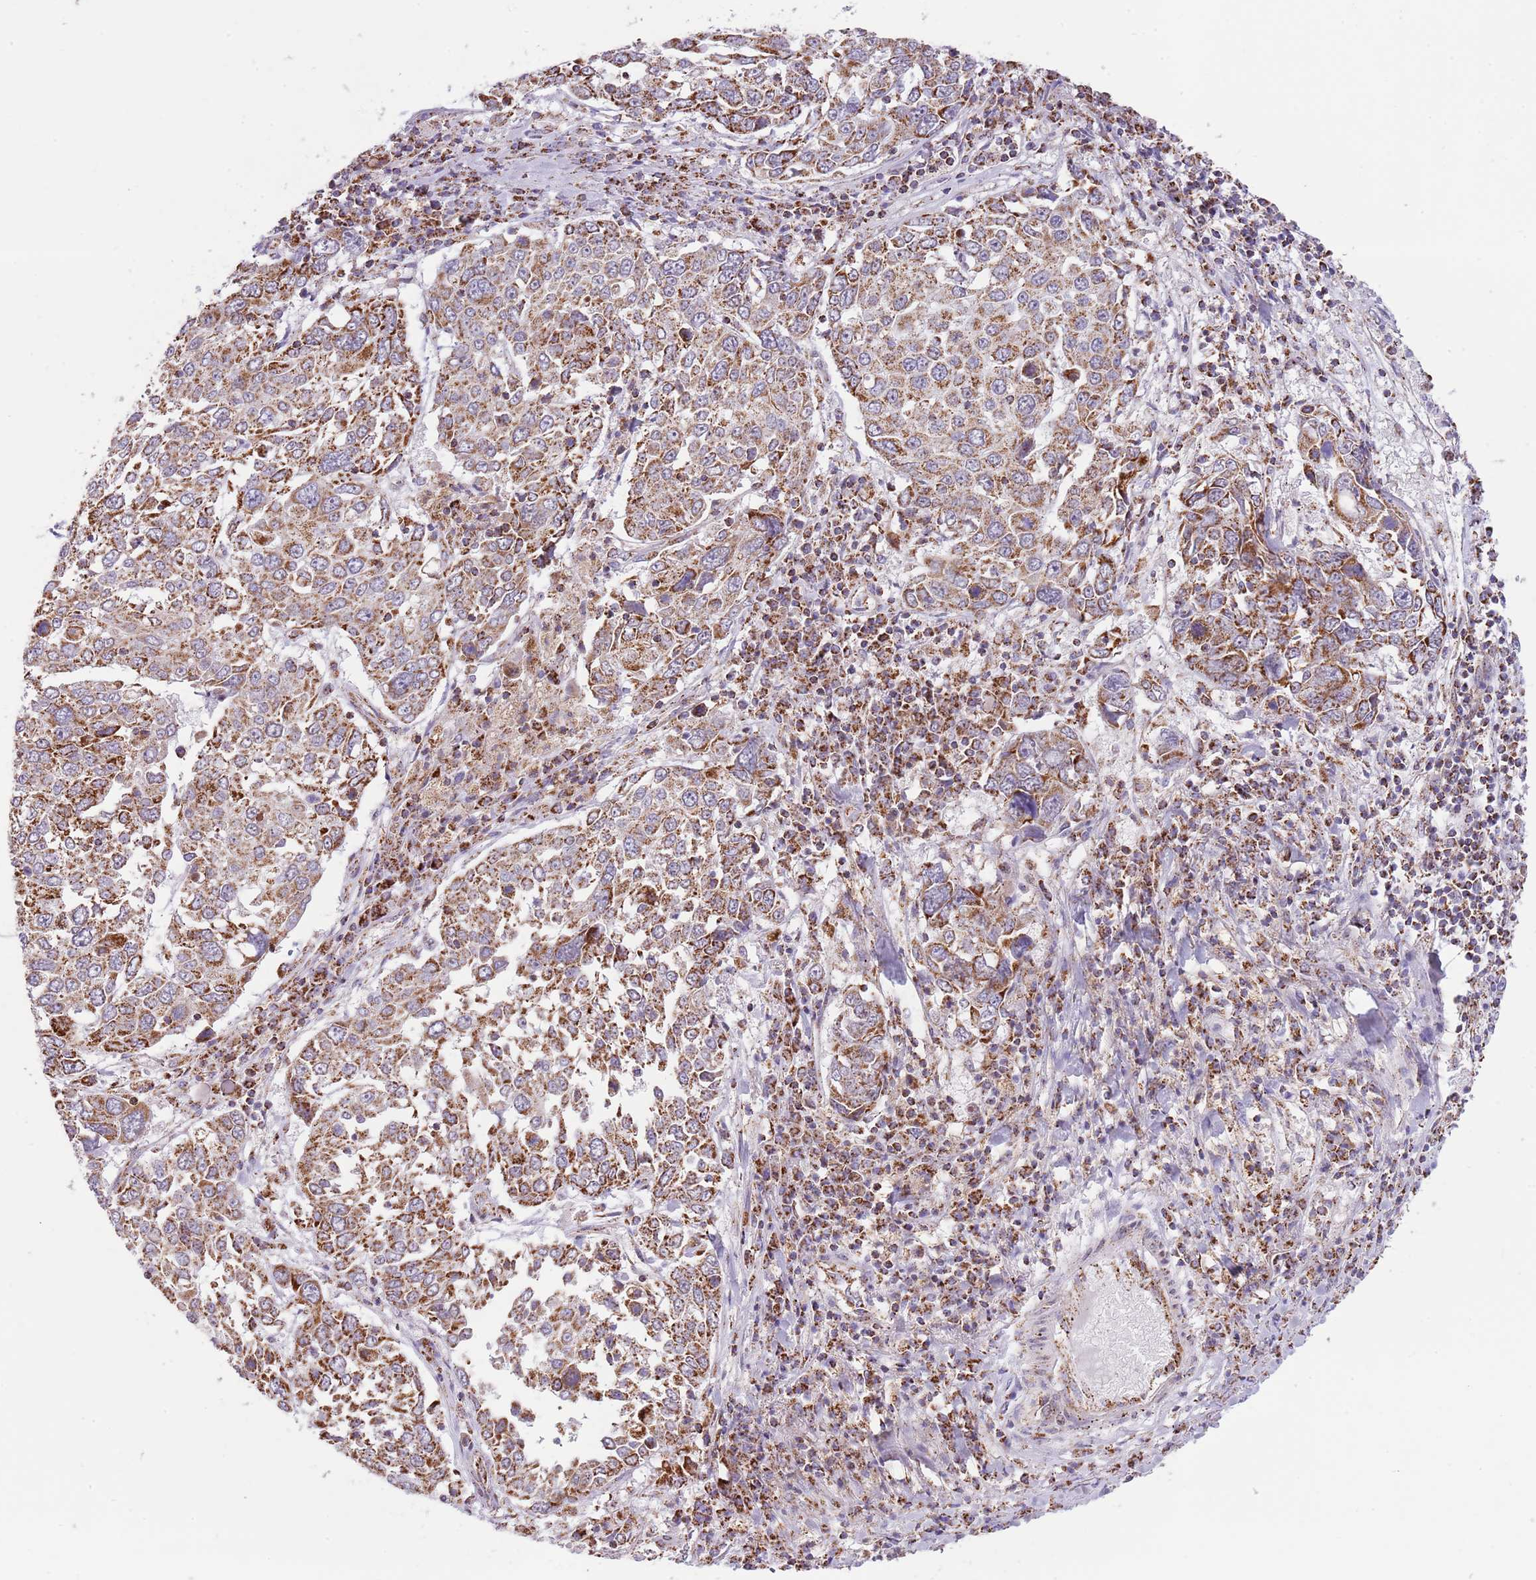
{"staining": {"intensity": "moderate", "quantity": ">75%", "location": "cytoplasmic/membranous"}, "tissue": "lung cancer", "cell_type": "Tumor cells", "image_type": "cancer", "snomed": [{"axis": "morphology", "description": "Squamous cell carcinoma, NOS"}, {"axis": "topography", "description": "Lung"}], "caption": "Immunohistochemistry photomicrograph of lung cancer stained for a protein (brown), which displays medium levels of moderate cytoplasmic/membranous expression in about >75% of tumor cells.", "gene": "LHX6", "patient": {"sex": "male", "age": 65}}